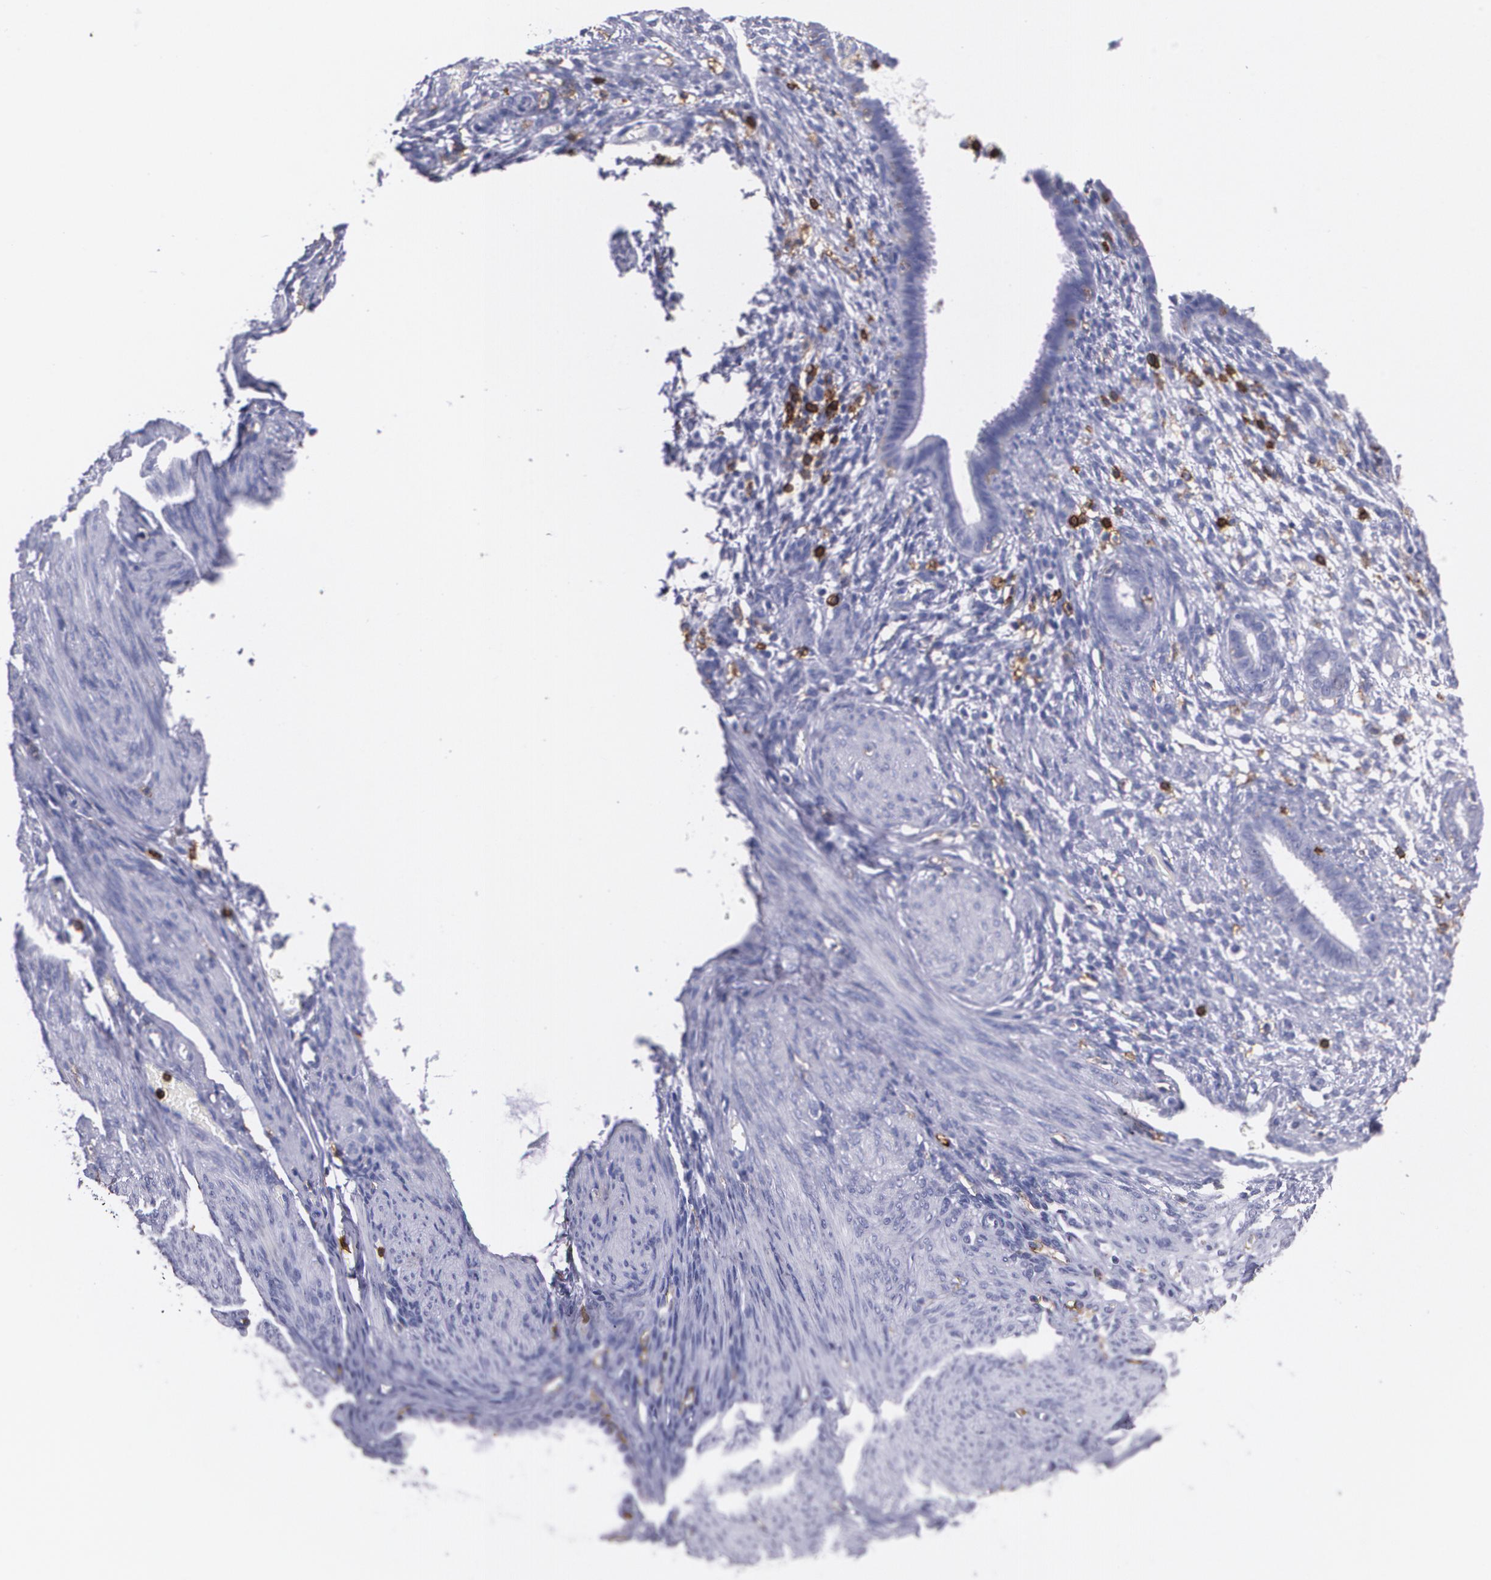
{"staining": {"intensity": "negative", "quantity": "none", "location": "none"}, "tissue": "endometrium", "cell_type": "Cells in endometrial stroma", "image_type": "normal", "snomed": [{"axis": "morphology", "description": "Normal tissue, NOS"}, {"axis": "topography", "description": "Endometrium"}], "caption": "A photomicrograph of endometrium stained for a protein shows no brown staining in cells in endometrial stroma. Nuclei are stained in blue.", "gene": "PTPRC", "patient": {"sex": "female", "age": 72}}